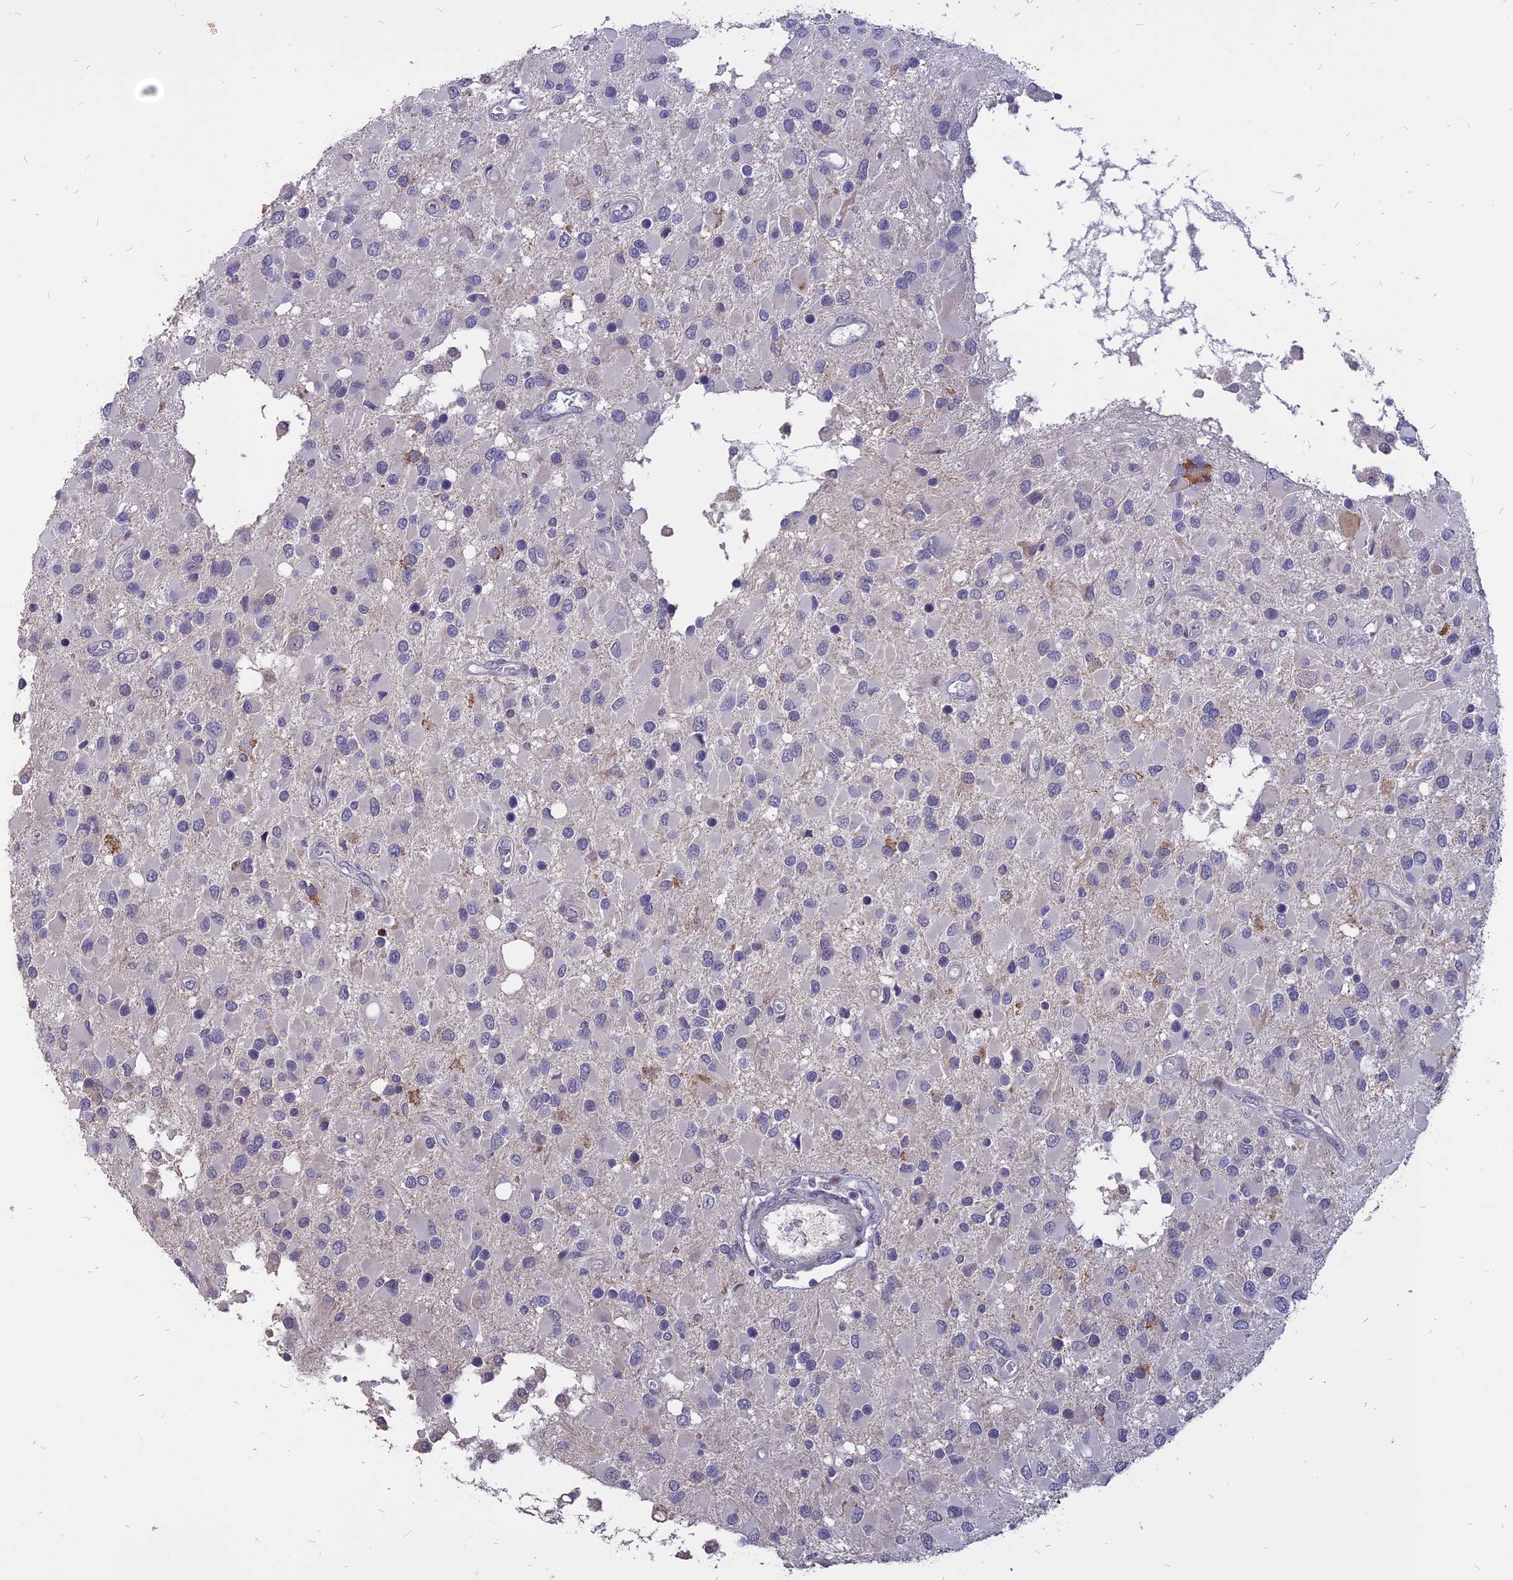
{"staining": {"intensity": "negative", "quantity": "none", "location": "none"}, "tissue": "glioma", "cell_type": "Tumor cells", "image_type": "cancer", "snomed": [{"axis": "morphology", "description": "Glioma, malignant, High grade"}, {"axis": "topography", "description": "Brain"}], "caption": "High magnification brightfield microscopy of glioma stained with DAB (3,3'-diaminobenzidine) (brown) and counterstained with hematoxylin (blue): tumor cells show no significant staining.", "gene": "TMEM263", "patient": {"sex": "male", "age": 53}}